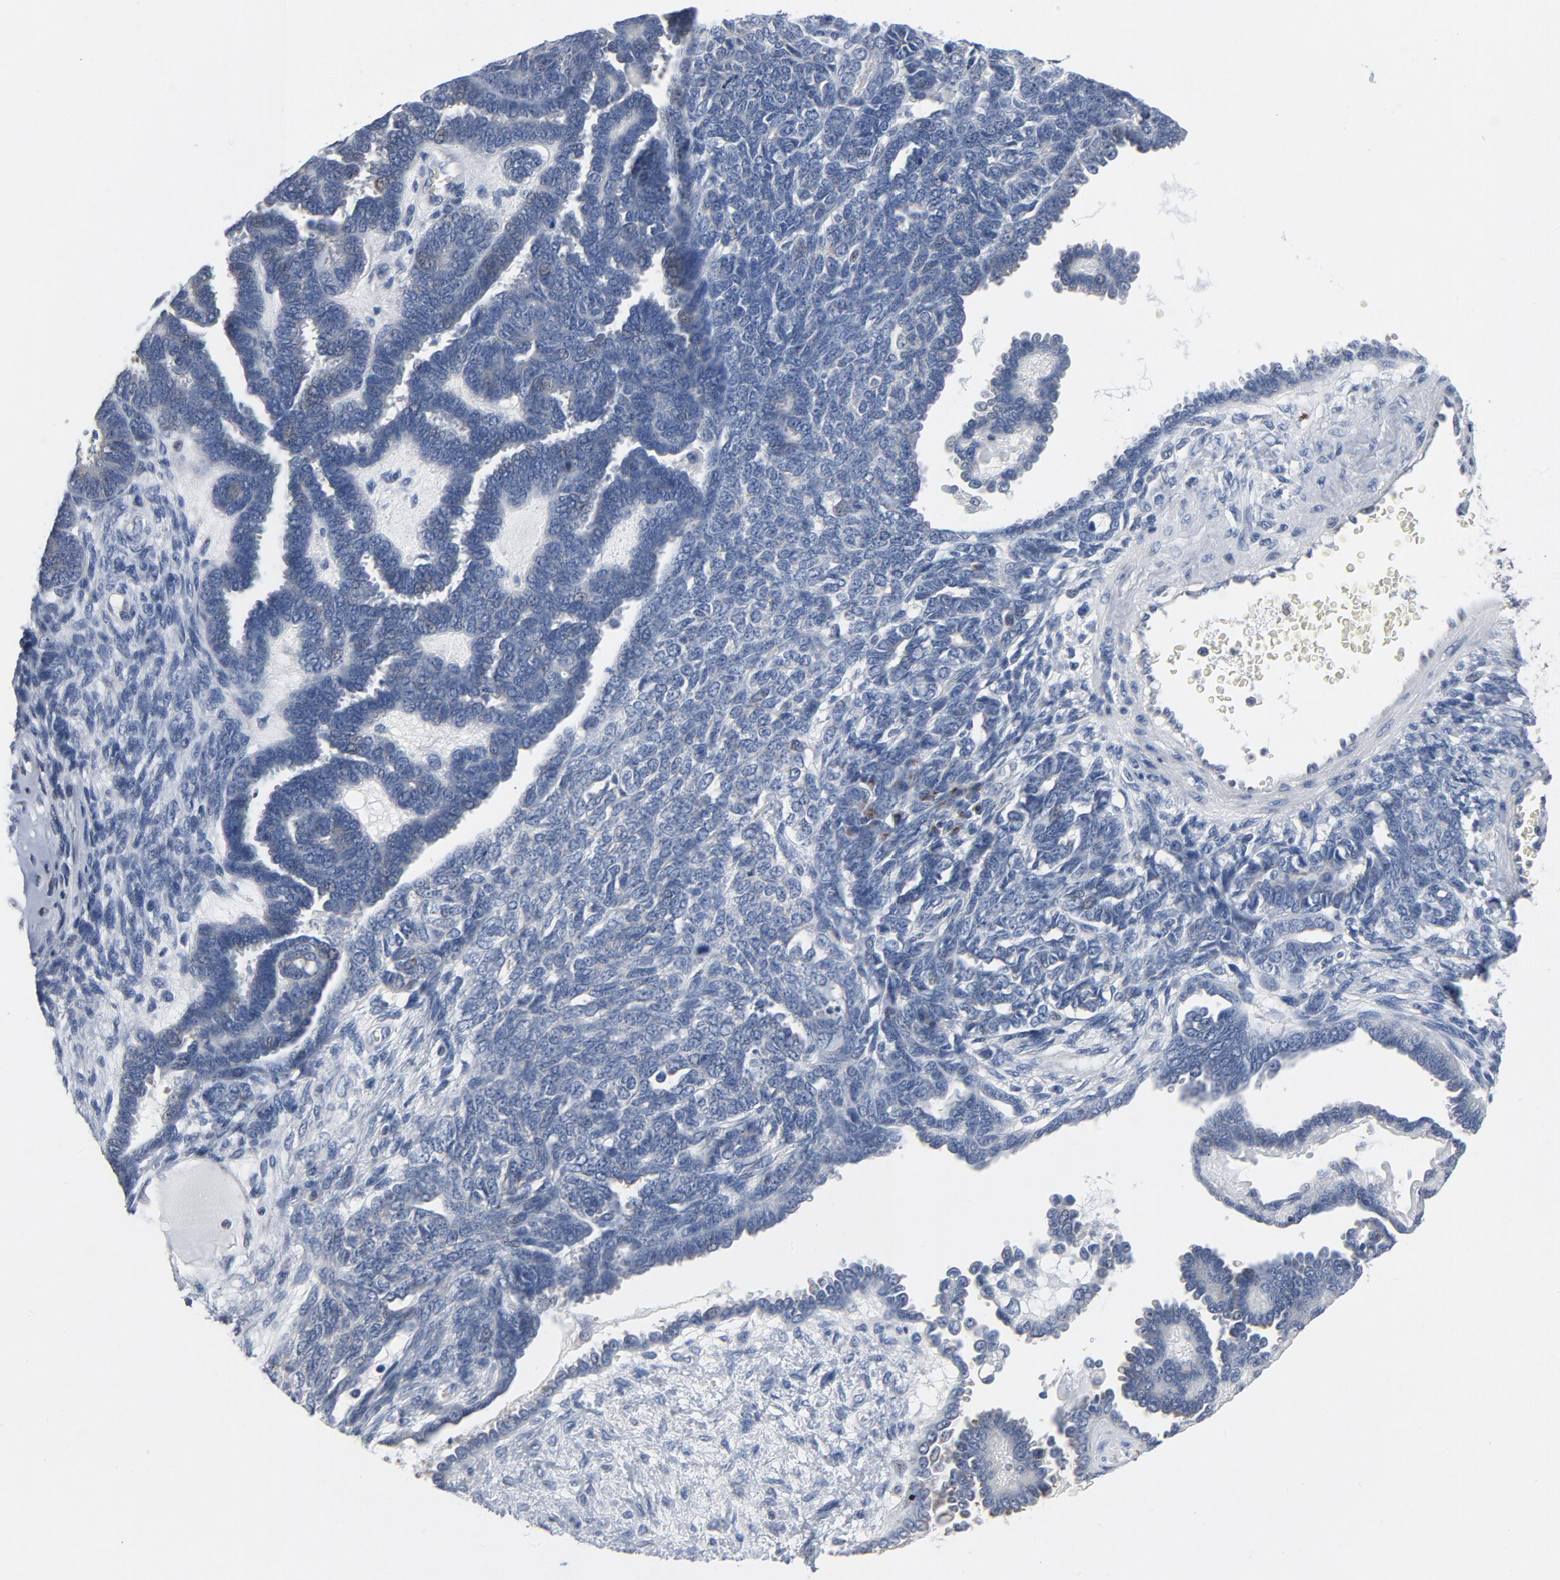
{"staining": {"intensity": "weak", "quantity": "<25%", "location": "cytoplasmic/membranous"}, "tissue": "endometrial cancer", "cell_type": "Tumor cells", "image_type": "cancer", "snomed": [{"axis": "morphology", "description": "Neoplasm, malignant, NOS"}, {"axis": "topography", "description": "Endometrium"}], "caption": "DAB (3,3'-diaminobenzidine) immunohistochemical staining of human neoplasm (malignant) (endometrial) displays no significant positivity in tumor cells.", "gene": "YIPF6", "patient": {"sex": "female", "age": 74}}